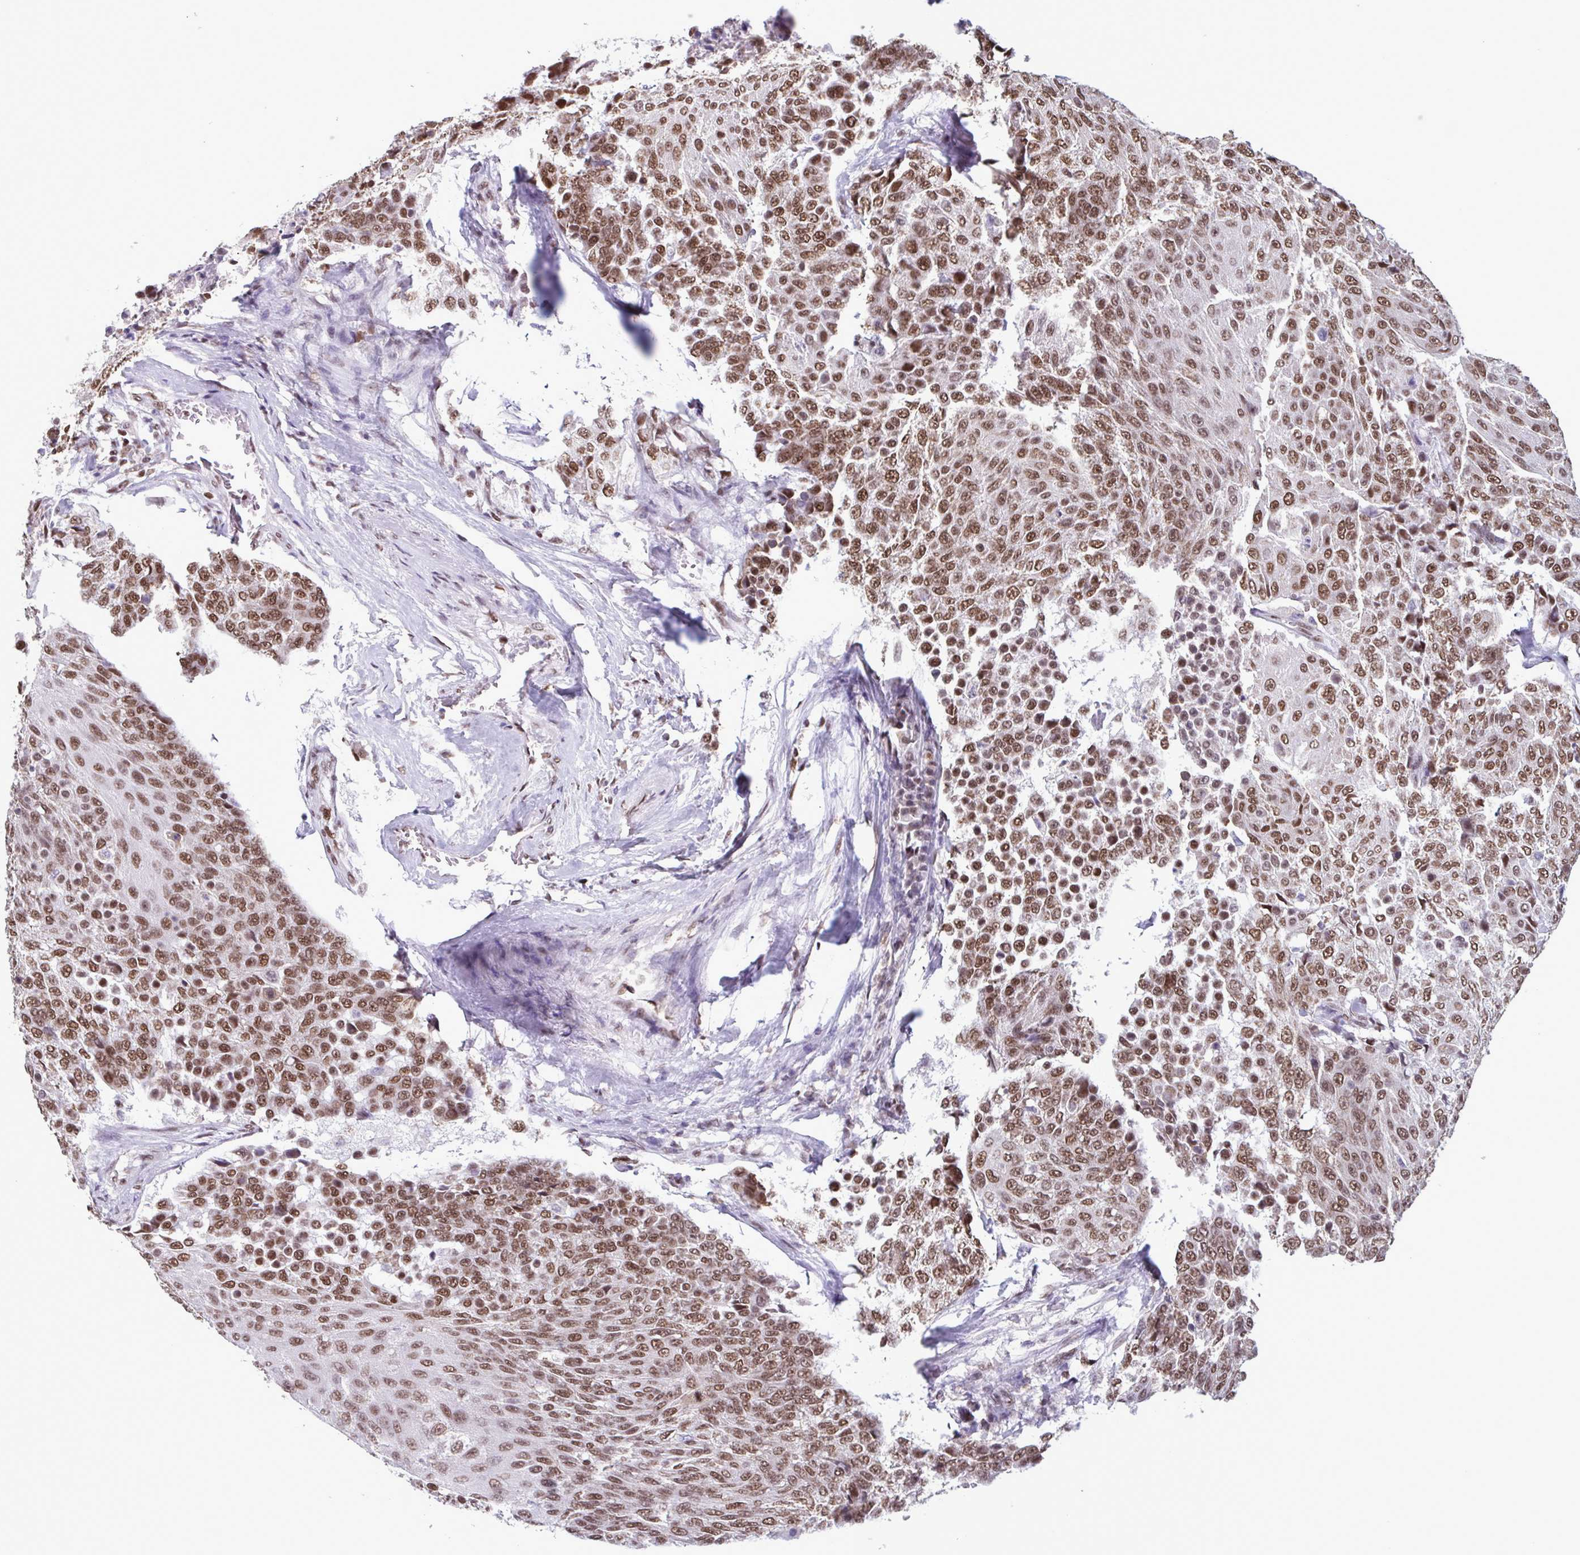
{"staining": {"intensity": "moderate", "quantity": ">75%", "location": "nuclear"}, "tissue": "urothelial cancer", "cell_type": "Tumor cells", "image_type": "cancer", "snomed": [{"axis": "morphology", "description": "Urothelial carcinoma, High grade"}, {"axis": "topography", "description": "Urinary bladder"}], "caption": "IHC image of neoplastic tissue: urothelial carcinoma (high-grade) stained using immunohistochemistry (IHC) demonstrates medium levels of moderate protein expression localized specifically in the nuclear of tumor cells, appearing as a nuclear brown color.", "gene": "TIMM21", "patient": {"sex": "female", "age": 63}}